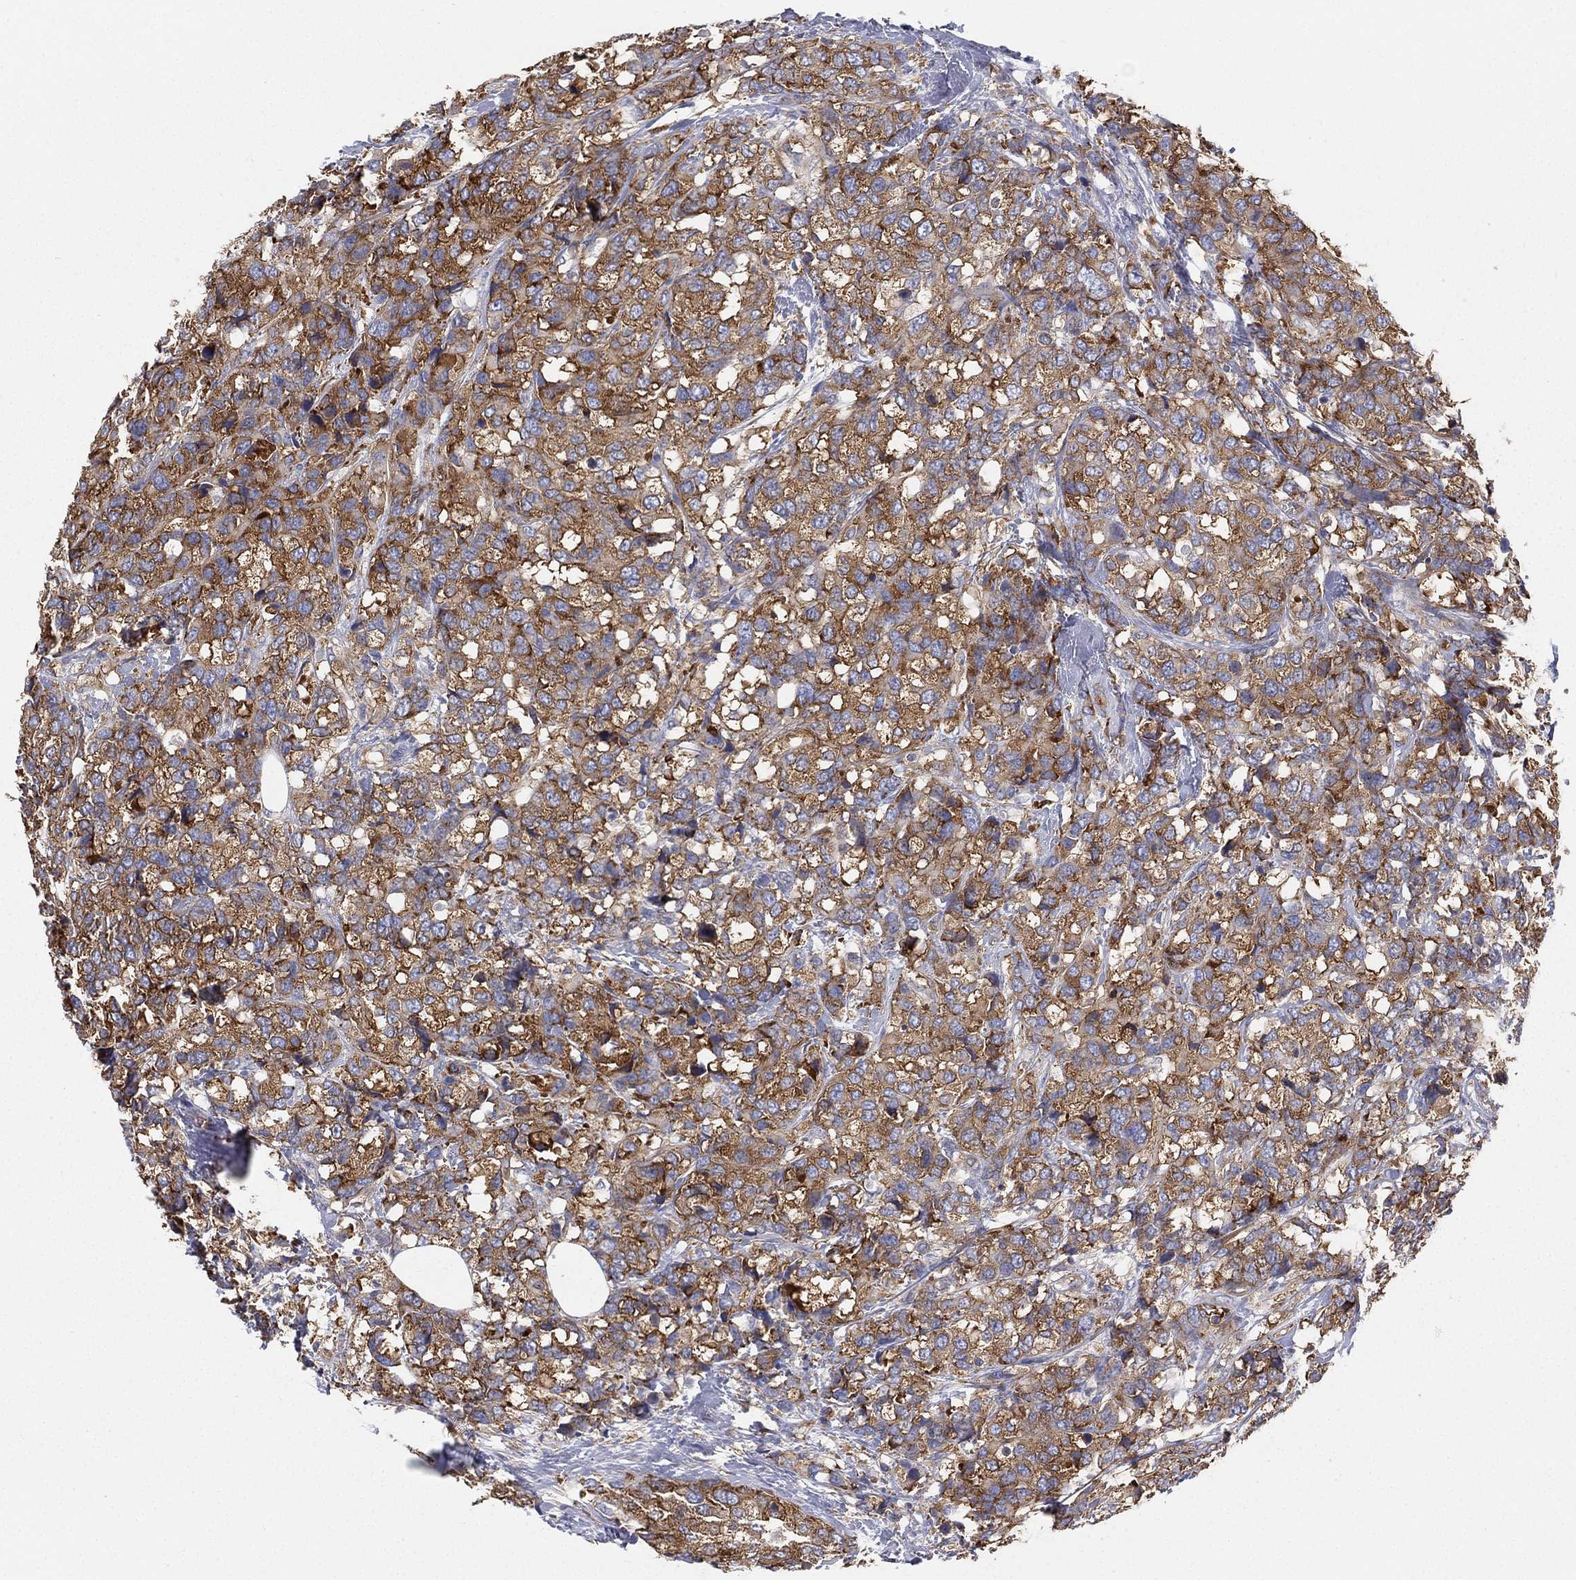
{"staining": {"intensity": "strong", "quantity": ">75%", "location": "cytoplasmic/membranous"}, "tissue": "breast cancer", "cell_type": "Tumor cells", "image_type": "cancer", "snomed": [{"axis": "morphology", "description": "Lobular carcinoma"}, {"axis": "topography", "description": "Breast"}], "caption": "IHC histopathology image of human lobular carcinoma (breast) stained for a protein (brown), which exhibits high levels of strong cytoplasmic/membranous expression in approximately >75% of tumor cells.", "gene": "FARSA", "patient": {"sex": "female", "age": 59}}